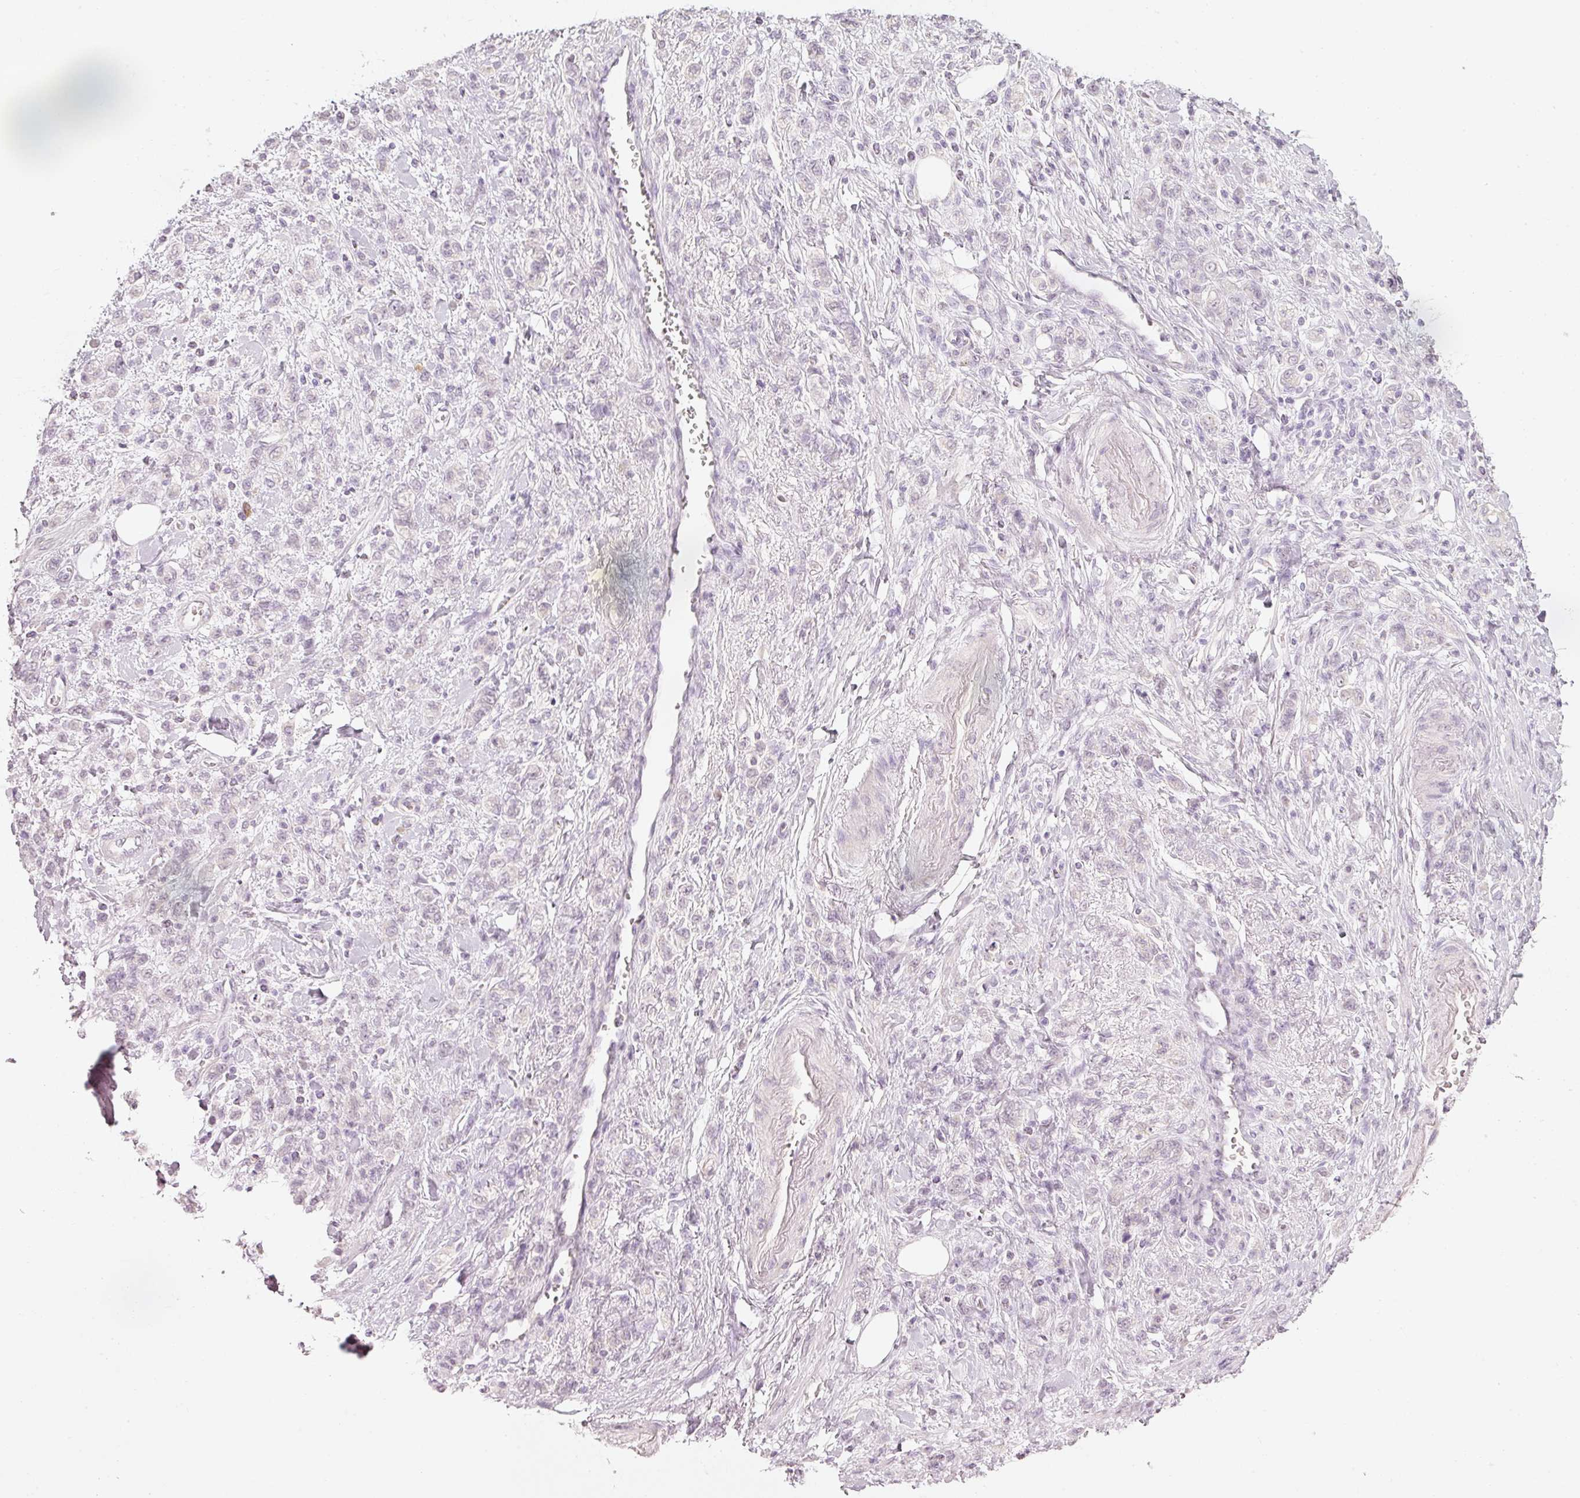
{"staining": {"intensity": "negative", "quantity": "none", "location": "none"}, "tissue": "stomach cancer", "cell_type": "Tumor cells", "image_type": "cancer", "snomed": [{"axis": "morphology", "description": "Adenocarcinoma, NOS"}, {"axis": "topography", "description": "Stomach"}], "caption": "The IHC photomicrograph has no significant staining in tumor cells of adenocarcinoma (stomach) tissue.", "gene": "STEAP1", "patient": {"sex": "male", "age": 77}}